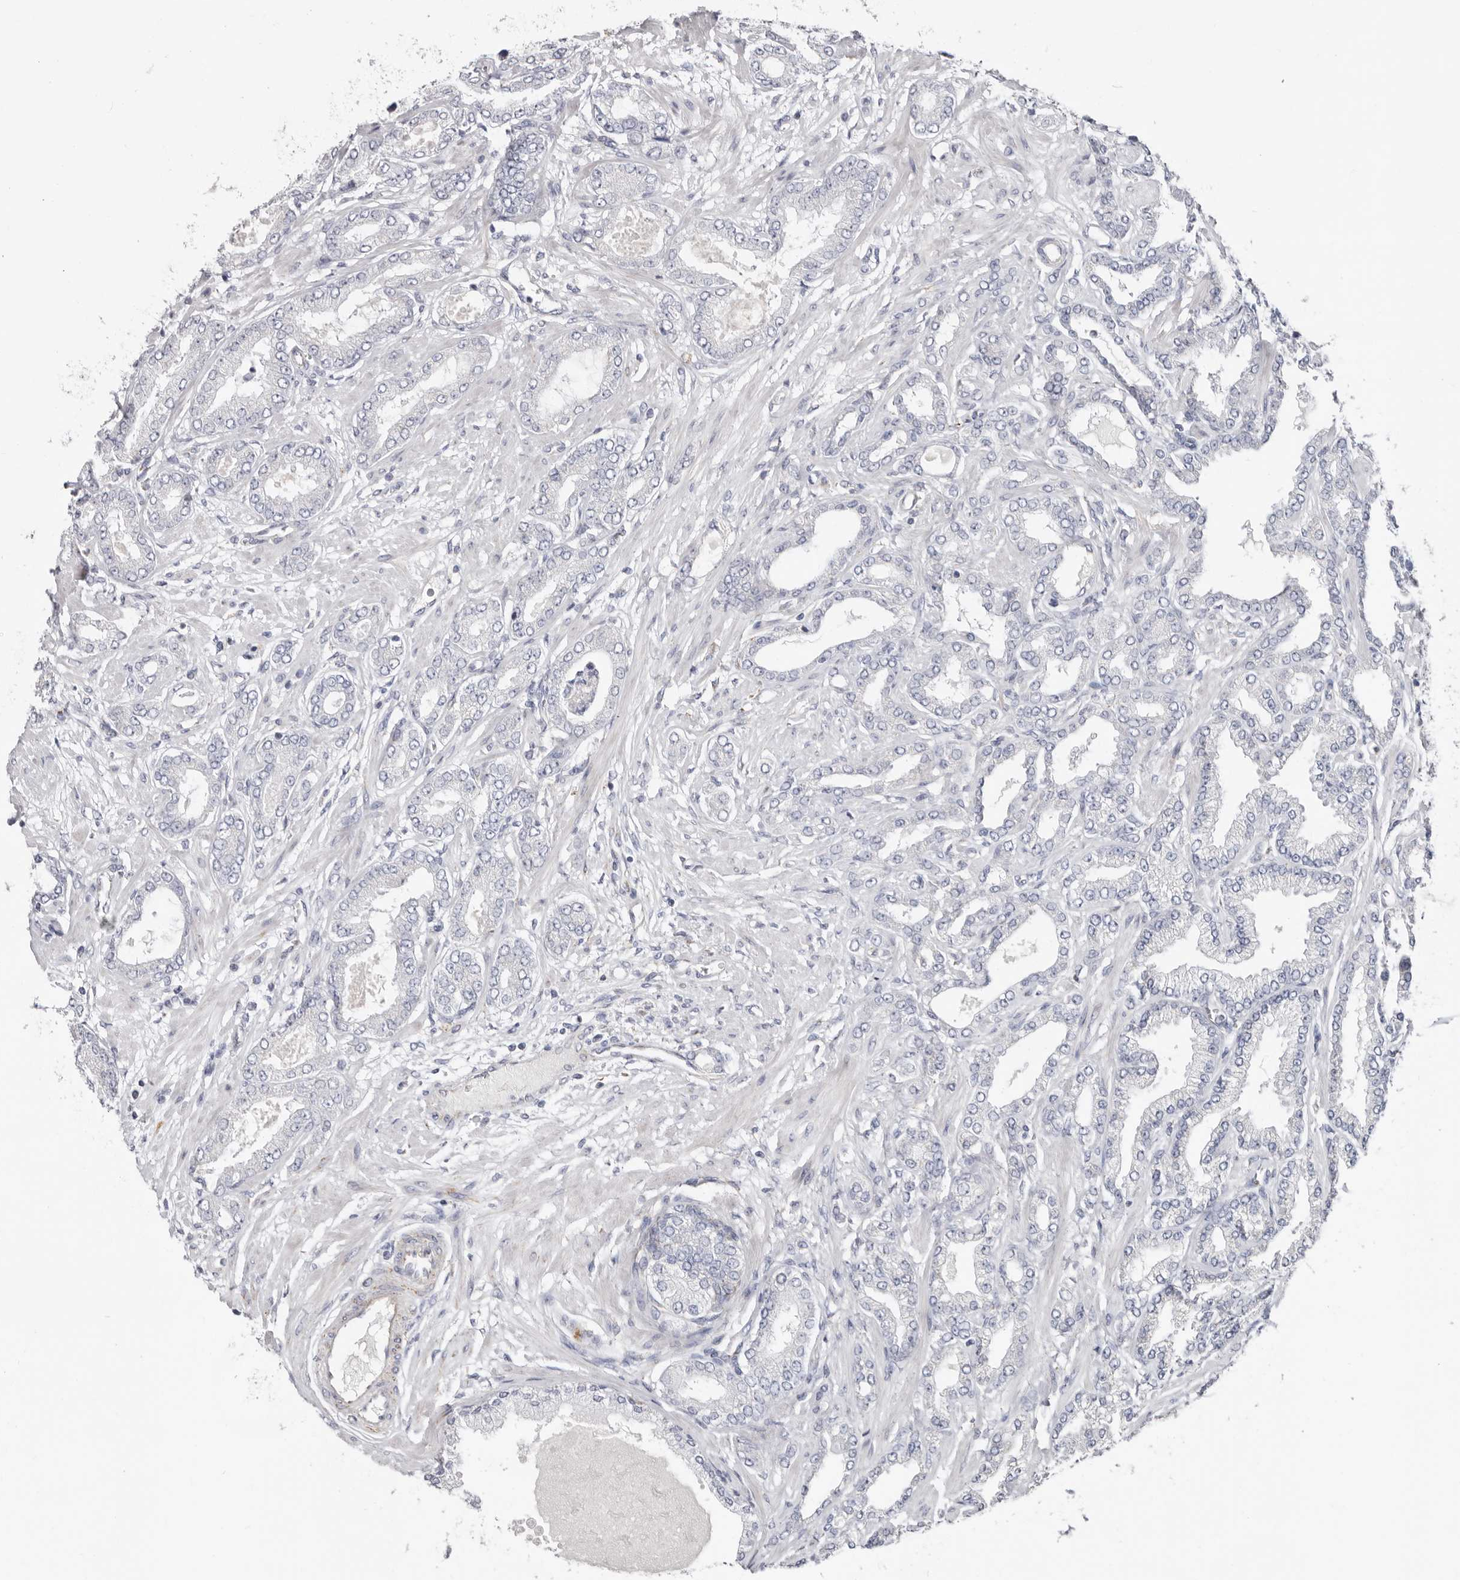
{"staining": {"intensity": "weak", "quantity": "25%-75%", "location": "cytoplasmic/membranous"}, "tissue": "prostate cancer", "cell_type": "Tumor cells", "image_type": "cancer", "snomed": [{"axis": "morphology", "description": "Adenocarcinoma, Low grade"}, {"axis": "topography", "description": "Prostate"}], "caption": "This histopathology image demonstrates immunohistochemistry (IHC) staining of prostate cancer, with low weak cytoplasmic/membranous staining in about 25%-75% of tumor cells.", "gene": "RSPO2", "patient": {"sex": "male", "age": 63}}